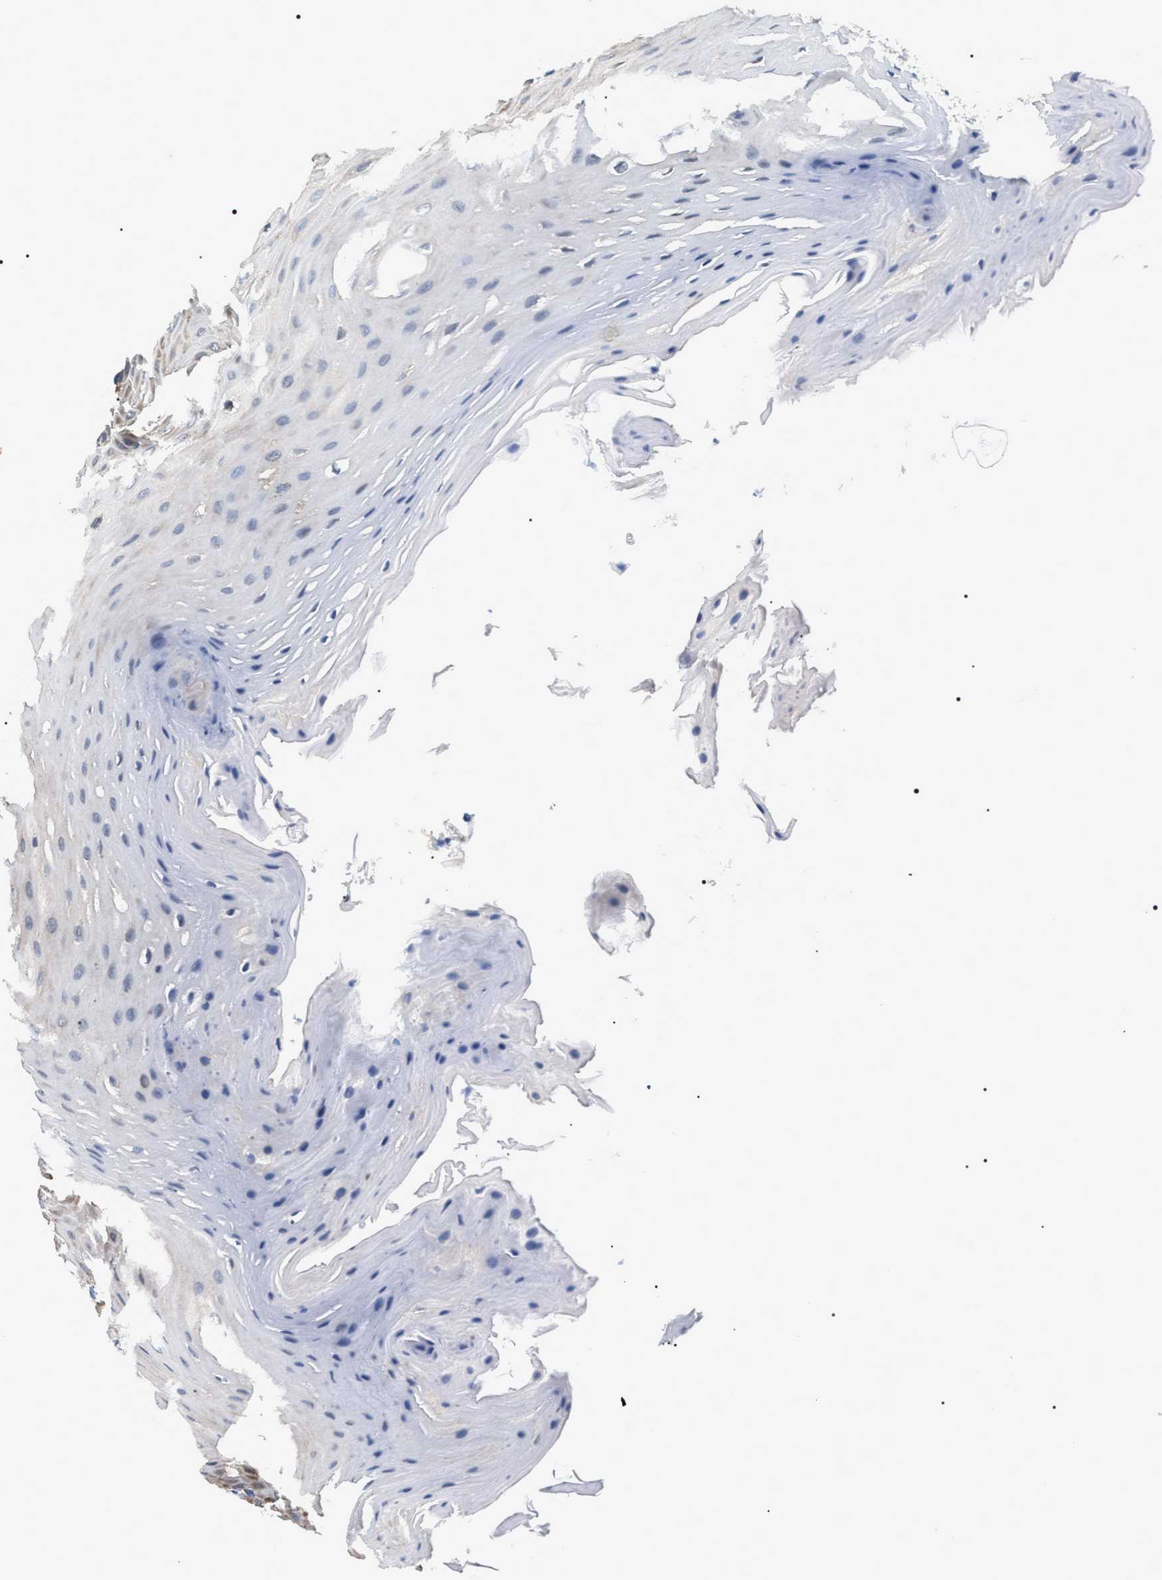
{"staining": {"intensity": "negative", "quantity": "none", "location": "none"}, "tissue": "oral mucosa", "cell_type": "Squamous epithelial cells", "image_type": "normal", "snomed": [{"axis": "morphology", "description": "Normal tissue, NOS"}, {"axis": "morphology", "description": "Squamous cell carcinoma, NOS"}, {"axis": "topography", "description": "Oral tissue"}, {"axis": "topography", "description": "Head-Neck"}], "caption": "This histopathology image is of unremarkable oral mucosa stained with IHC to label a protein in brown with the nuclei are counter-stained blue. There is no staining in squamous epithelial cells. (DAB (3,3'-diaminobenzidine) IHC with hematoxylin counter stain).", "gene": "PKD1L1", "patient": {"sex": "male", "age": 71}}